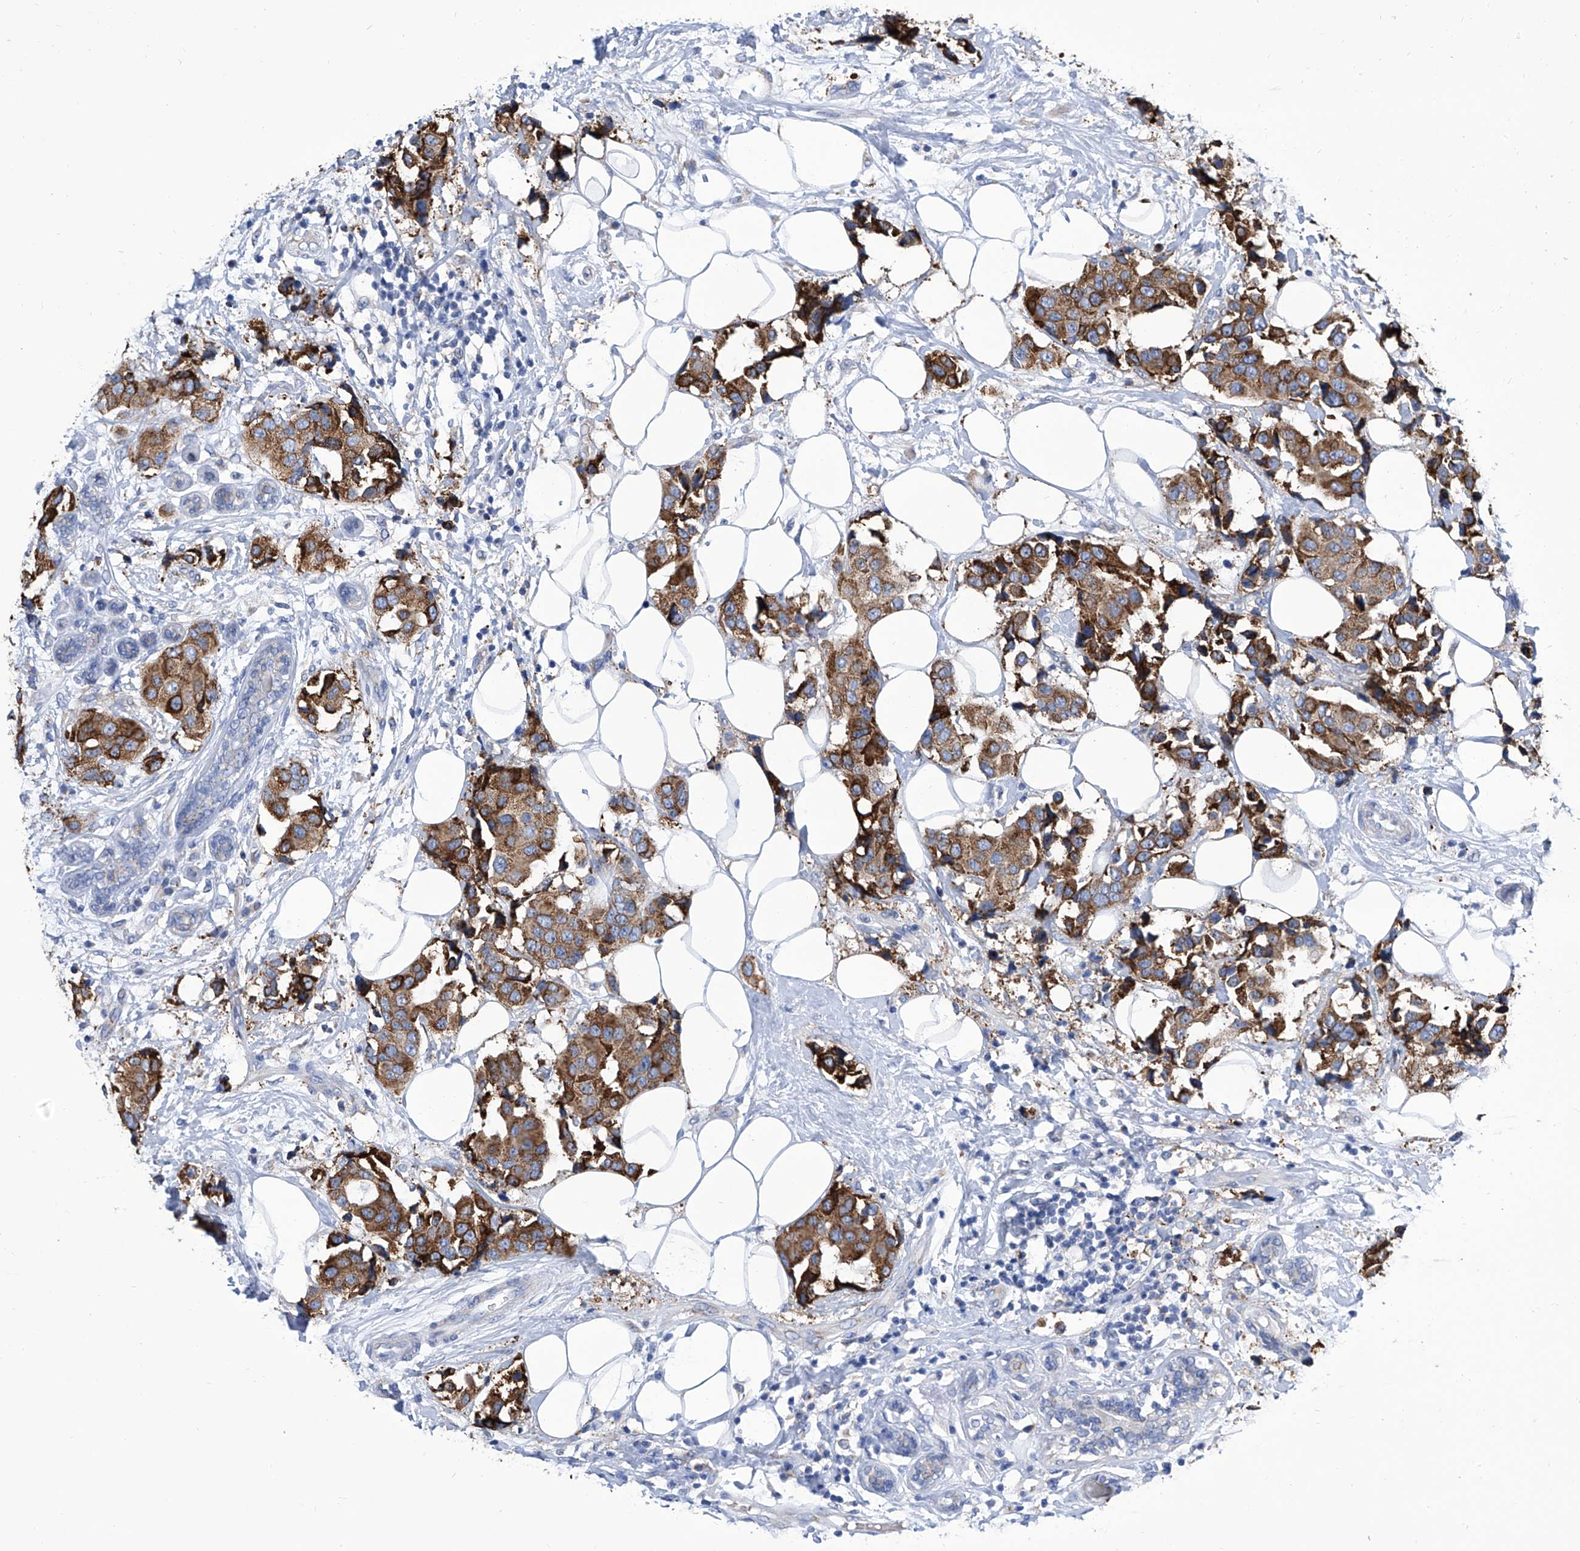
{"staining": {"intensity": "strong", "quantity": ">75%", "location": "cytoplasmic/membranous"}, "tissue": "breast cancer", "cell_type": "Tumor cells", "image_type": "cancer", "snomed": [{"axis": "morphology", "description": "Normal tissue, NOS"}, {"axis": "morphology", "description": "Duct carcinoma"}, {"axis": "topography", "description": "Breast"}], "caption": "This micrograph displays immunohistochemistry (IHC) staining of human breast invasive ductal carcinoma, with high strong cytoplasmic/membranous expression in approximately >75% of tumor cells.", "gene": "TJAP1", "patient": {"sex": "female", "age": 39}}